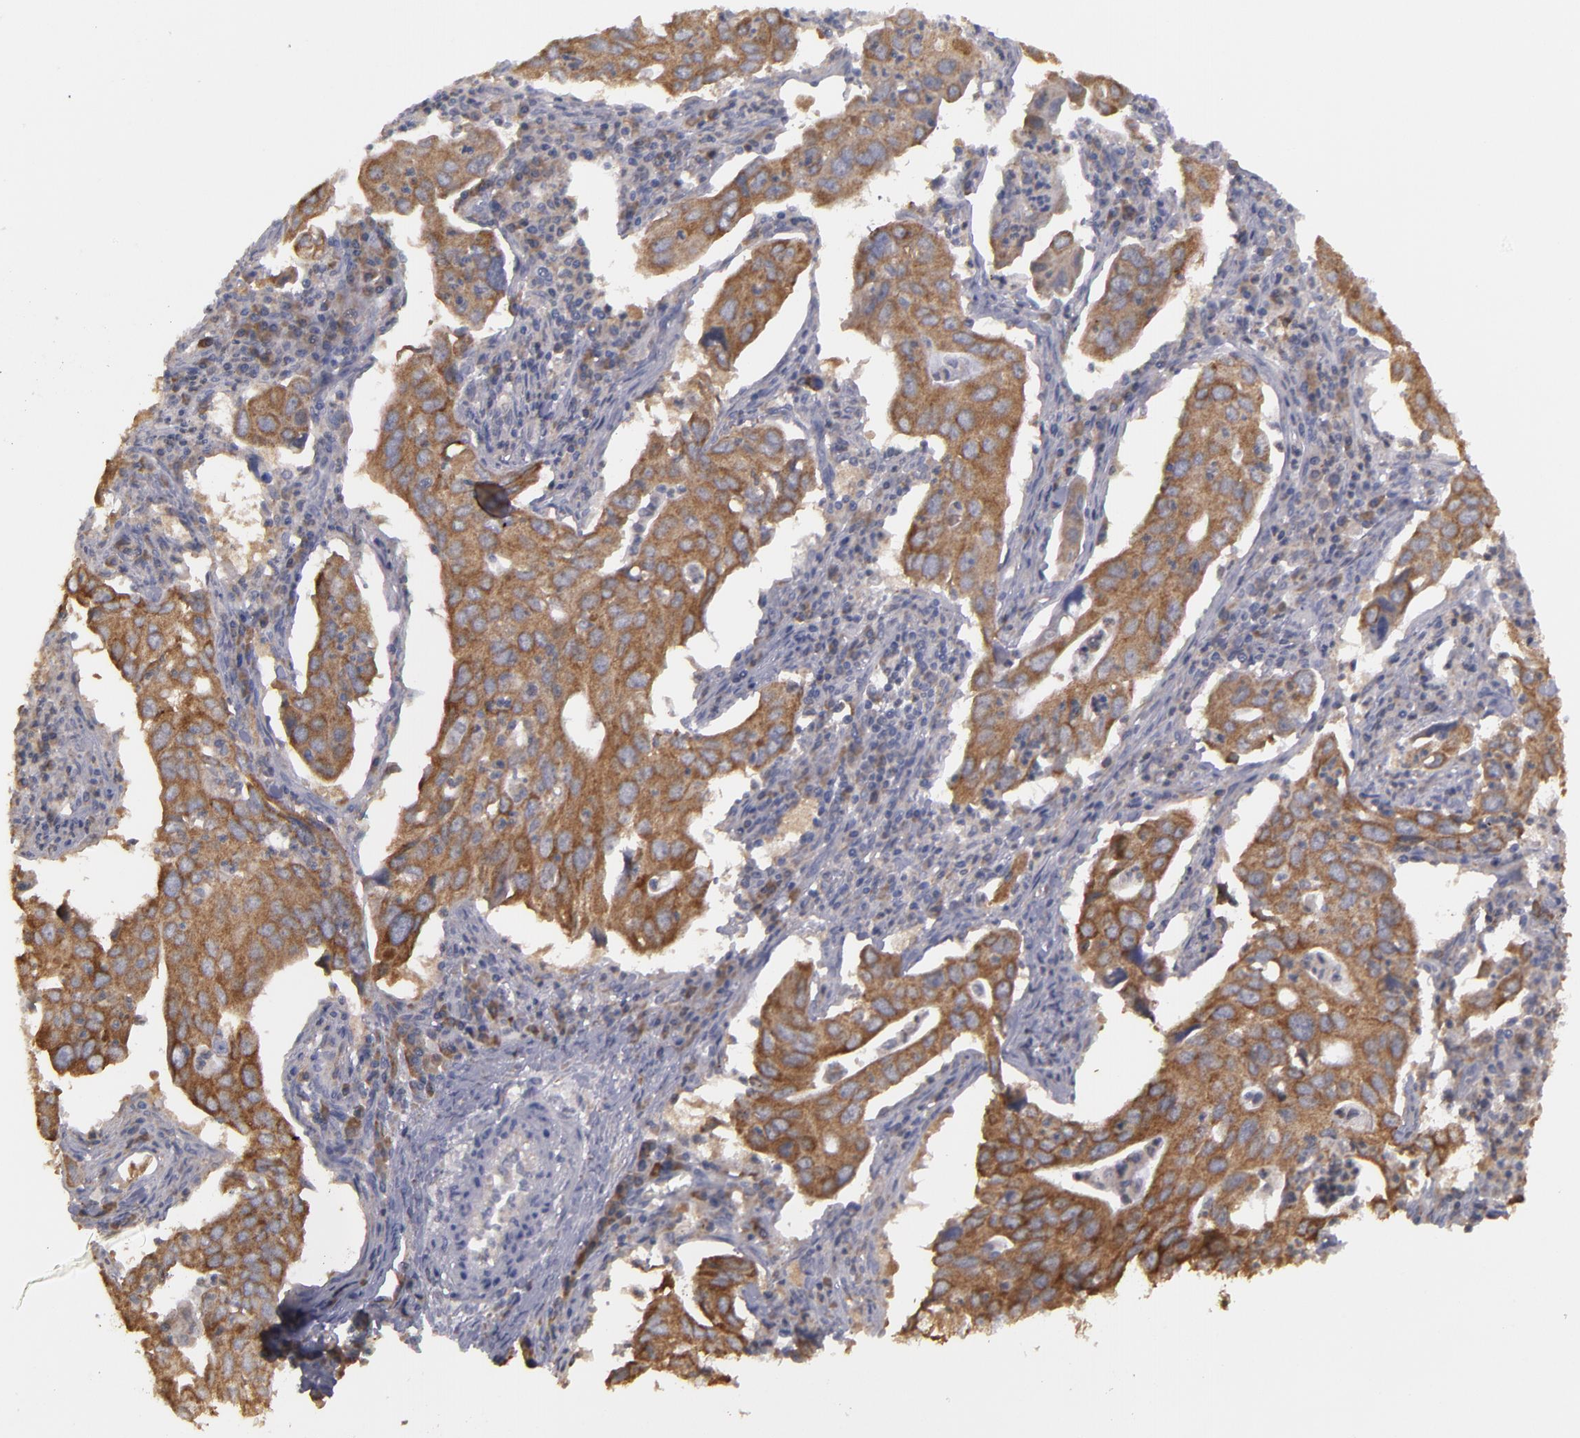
{"staining": {"intensity": "strong", "quantity": ">75%", "location": "cytoplasmic/membranous"}, "tissue": "lung cancer", "cell_type": "Tumor cells", "image_type": "cancer", "snomed": [{"axis": "morphology", "description": "Adenocarcinoma, NOS"}, {"axis": "topography", "description": "Lung"}], "caption": "This micrograph shows immunohistochemistry staining of adenocarcinoma (lung), with high strong cytoplasmic/membranous positivity in about >75% of tumor cells.", "gene": "MTHFD1", "patient": {"sex": "male", "age": 48}}